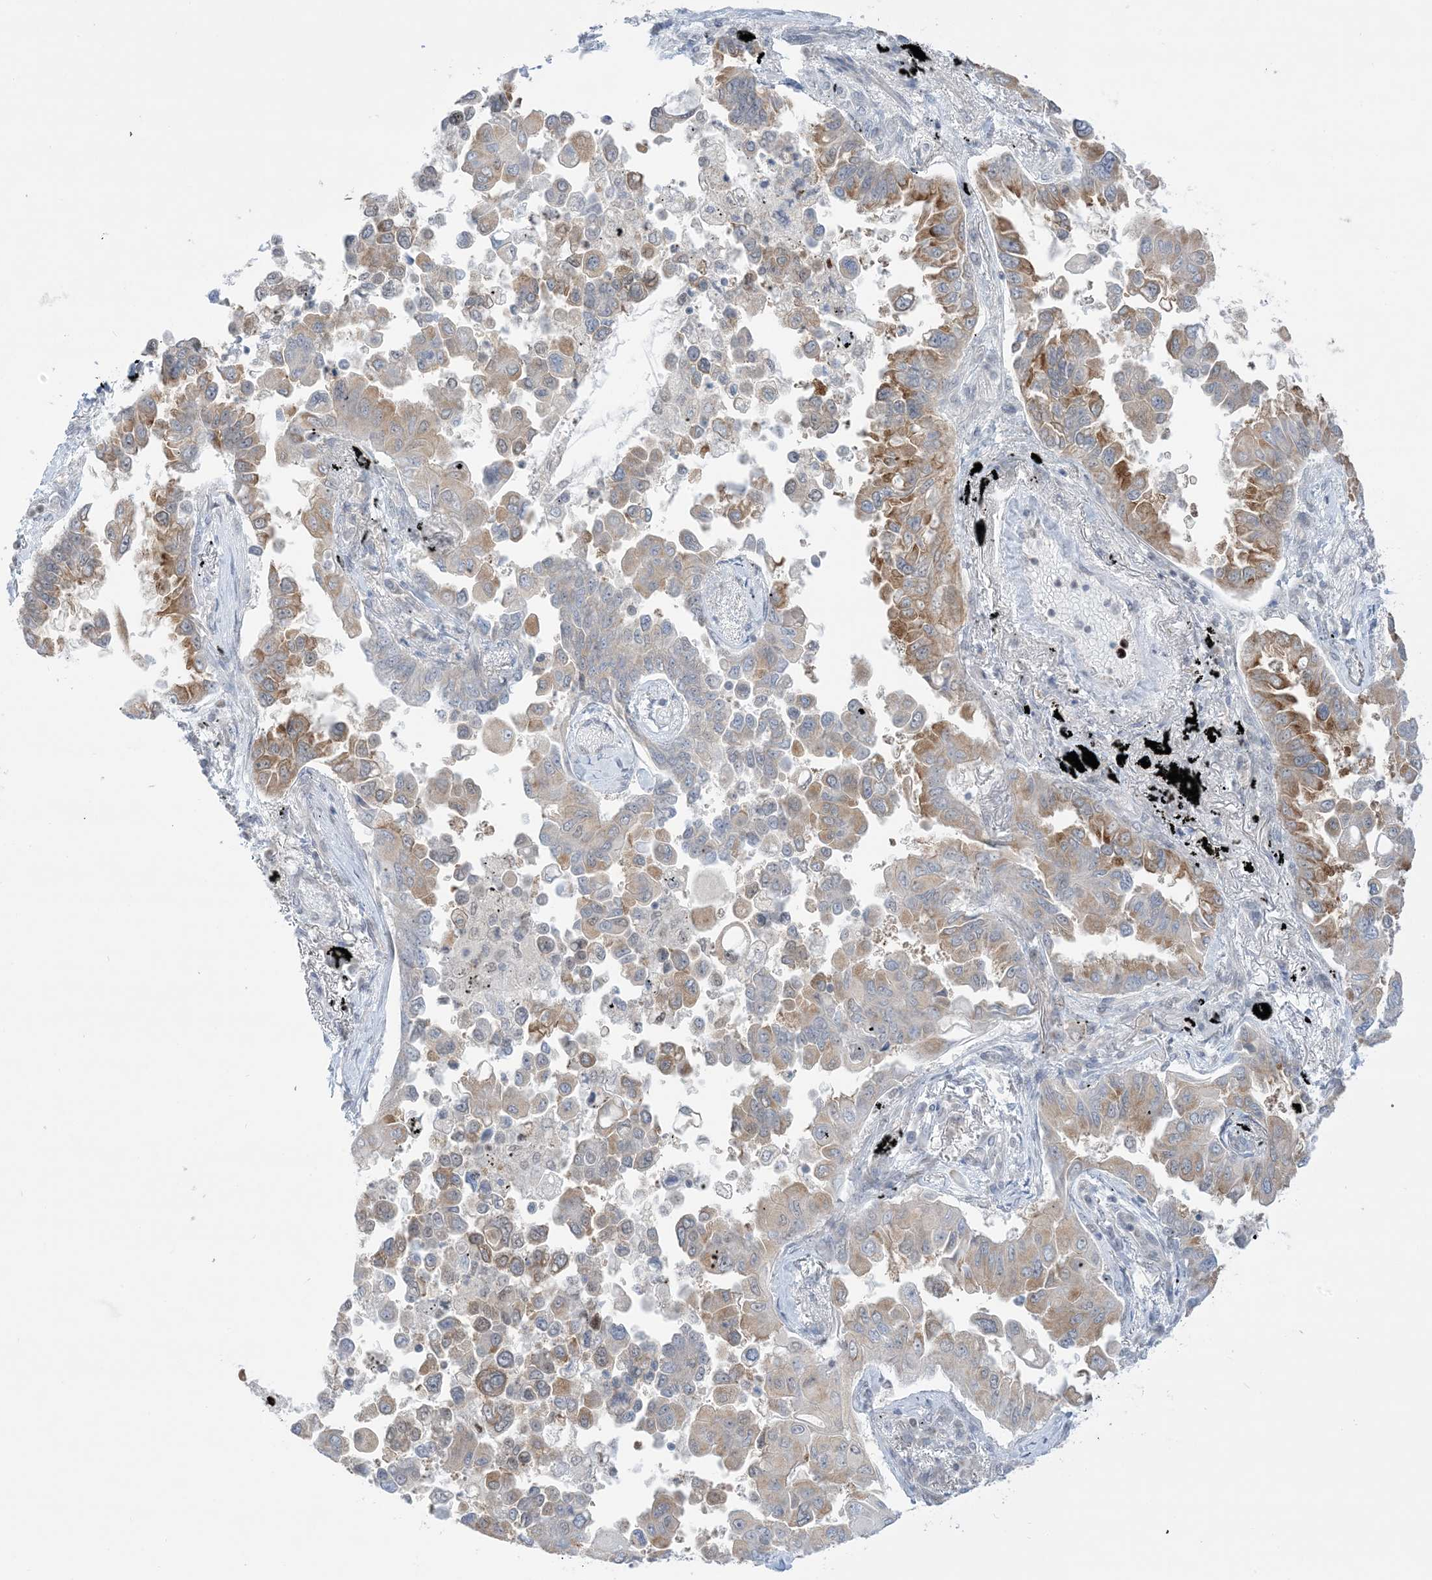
{"staining": {"intensity": "moderate", "quantity": "25%-75%", "location": "cytoplasmic/membranous,nuclear"}, "tissue": "lung cancer", "cell_type": "Tumor cells", "image_type": "cancer", "snomed": [{"axis": "morphology", "description": "Adenocarcinoma, NOS"}, {"axis": "topography", "description": "Lung"}], "caption": "Adenocarcinoma (lung) stained for a protein shows moderate cytoplasmic/membranous and nuclear positivity in tumor cells. (brown staining indicates protein expression, while blue staining denotes nuclei).", "gene": "TFPT", "patient": {"sex": "female", "age": 67}}